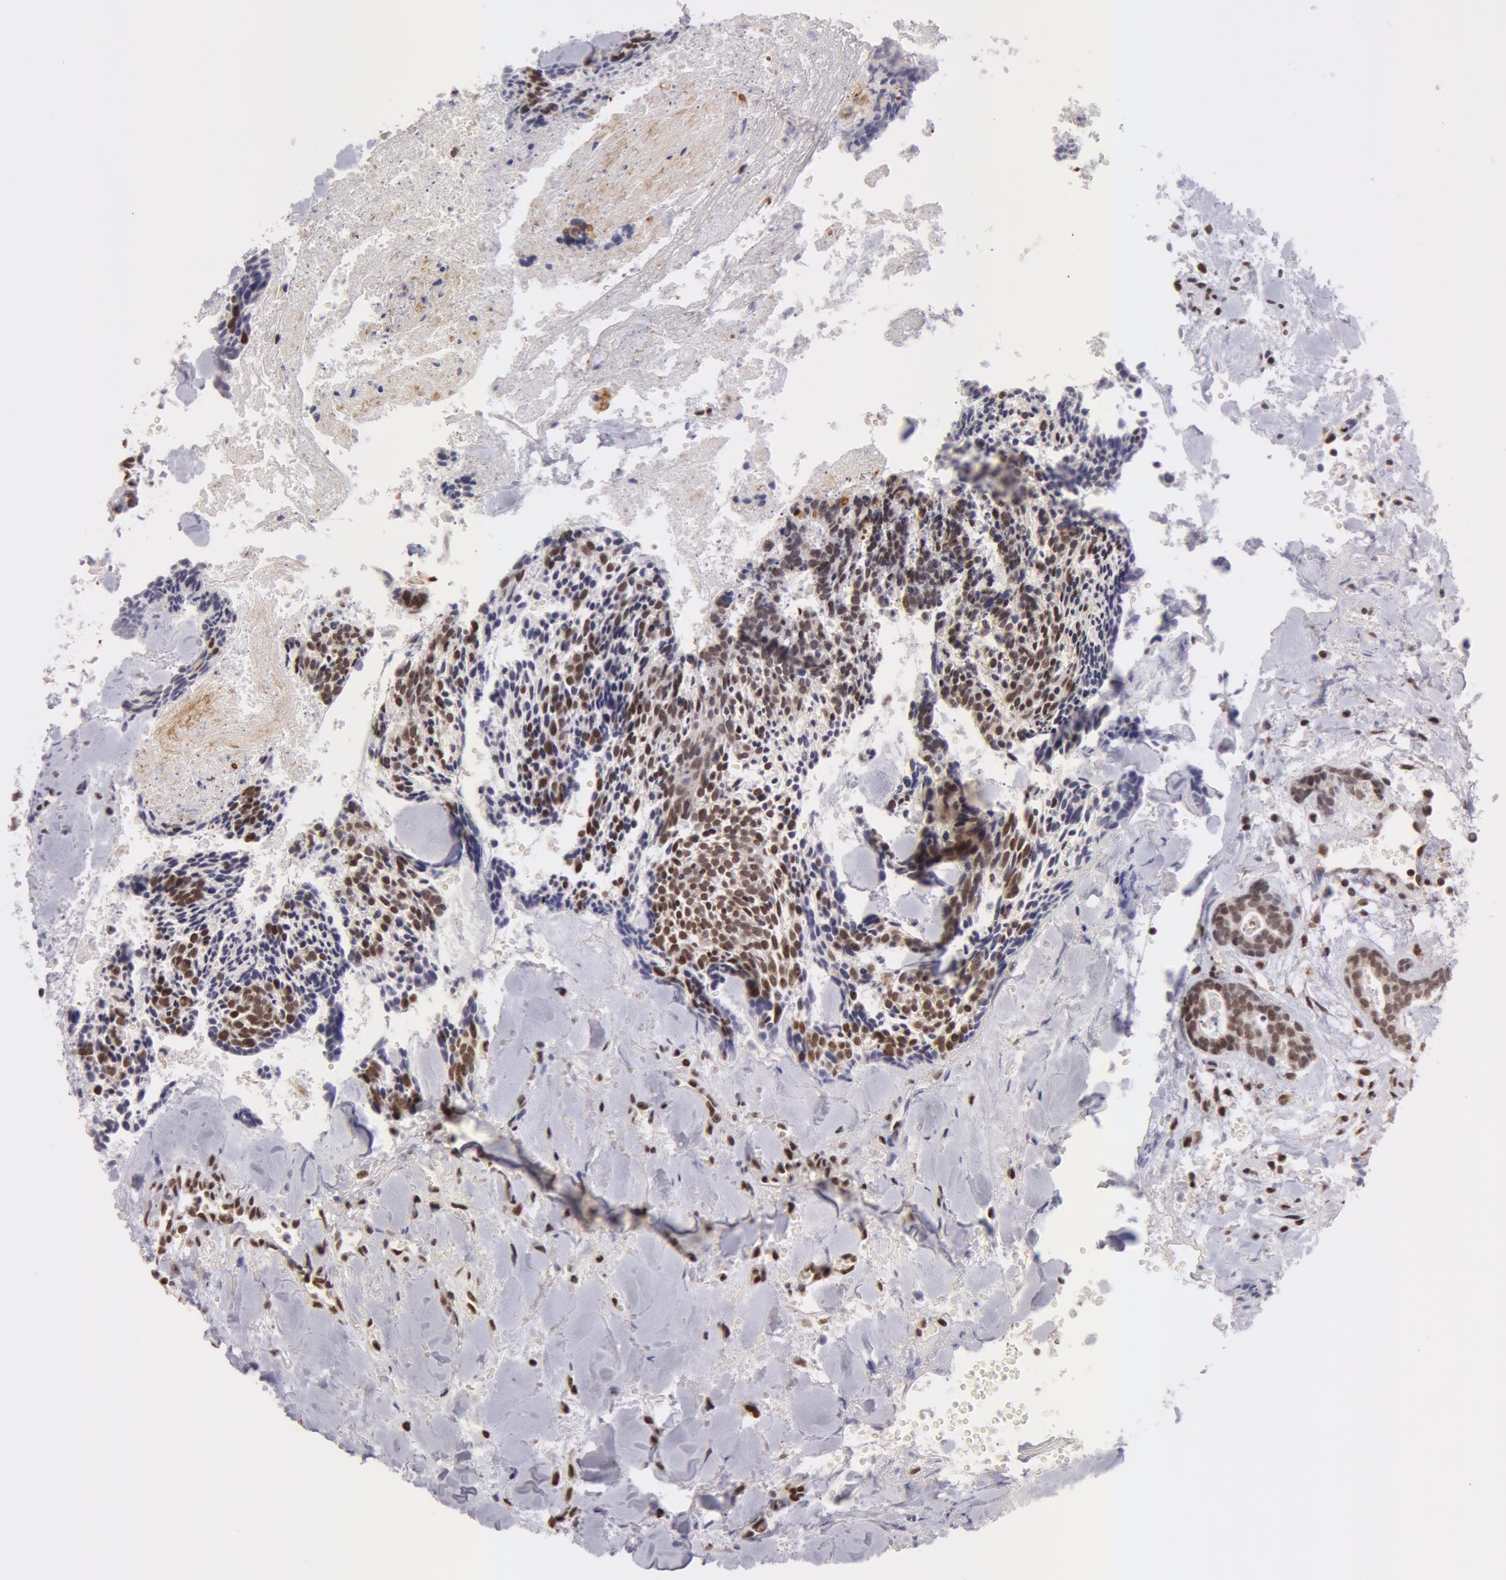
{"staining": {"intensity": "moderate", "quantity": "25%-75%", "location": "cytoplasmic/membranous,nuclear"}, "tissue": "head and neck cancer", "cell_type": "Tumor cells", "image_type": "cancer", "snomed": [{"axis": "morphology", "description": "Squamous cell carcinoma, NOS"}, {"axis": "topography", "description": "Salivary gland"}, {"axis": "topography", "description": "Head-Neck"}], "caption": "A high-resolution photomicrograph shows IHC staining of head and neck cancer, which displays moderate cytoplasmic/membranous and nuclear expression in approximately 25%-75% of tumor cells.", "gene": "VRTN", "patient": {"sex": "male", "age": 70}}